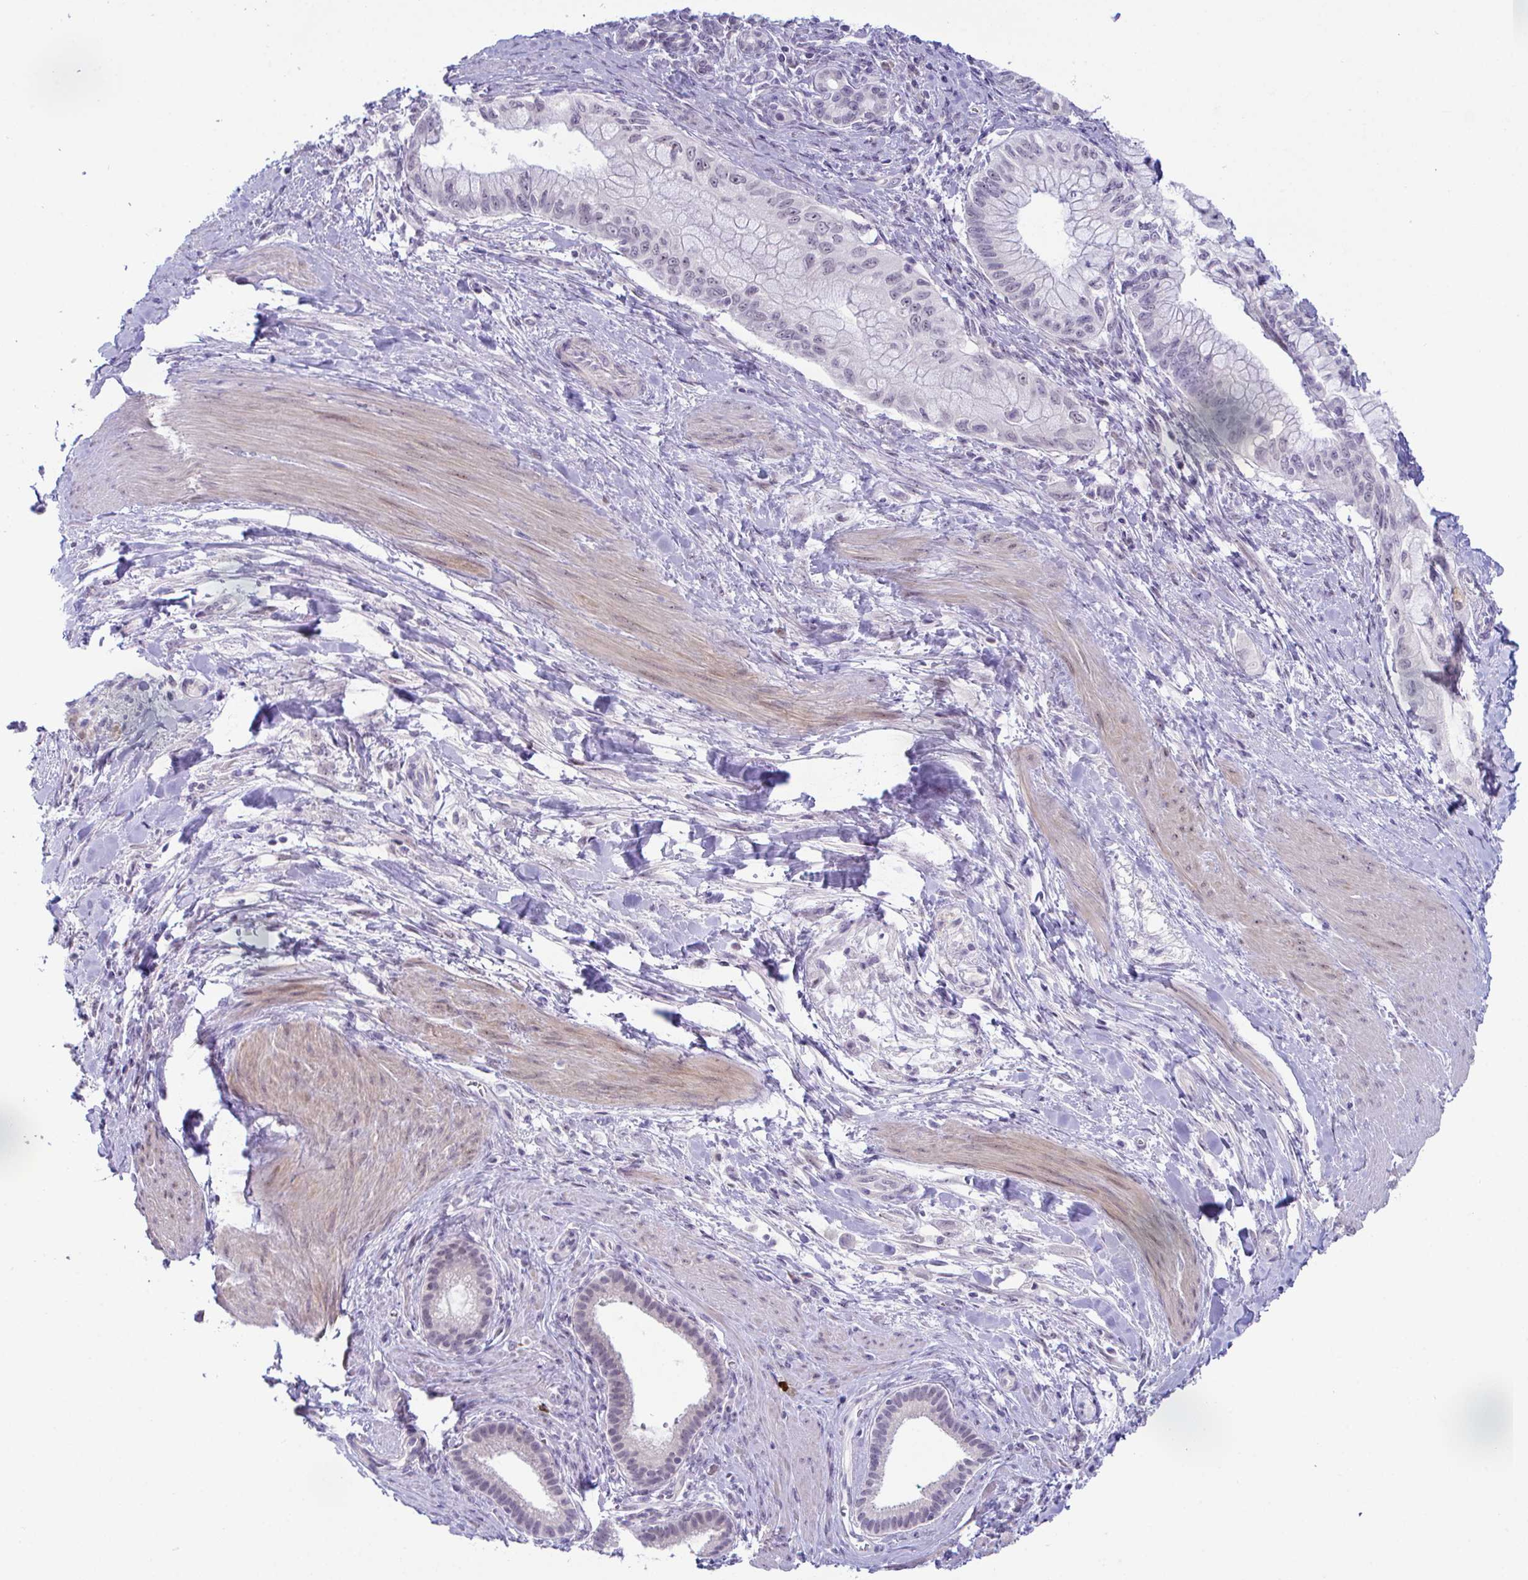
{"staining": {"intensity": "negative", "quantity": "none", "location": "none"}, "tissue": "pancreatic cancer", "cell_type": "Tumor cells", "image_type": "cancer", "snomed": [{"axis": "morphology", "description": "Adenocarcinoma, NOS"}, {"axis": "topography", "description": "Pancreas"}], "caption": "Immunohistochemical staining of pancreatic adenocarcinoma displays no significant expression in tumor cells.", "gene": "USP35", "patient": {"sex": "male", "age": 48}}